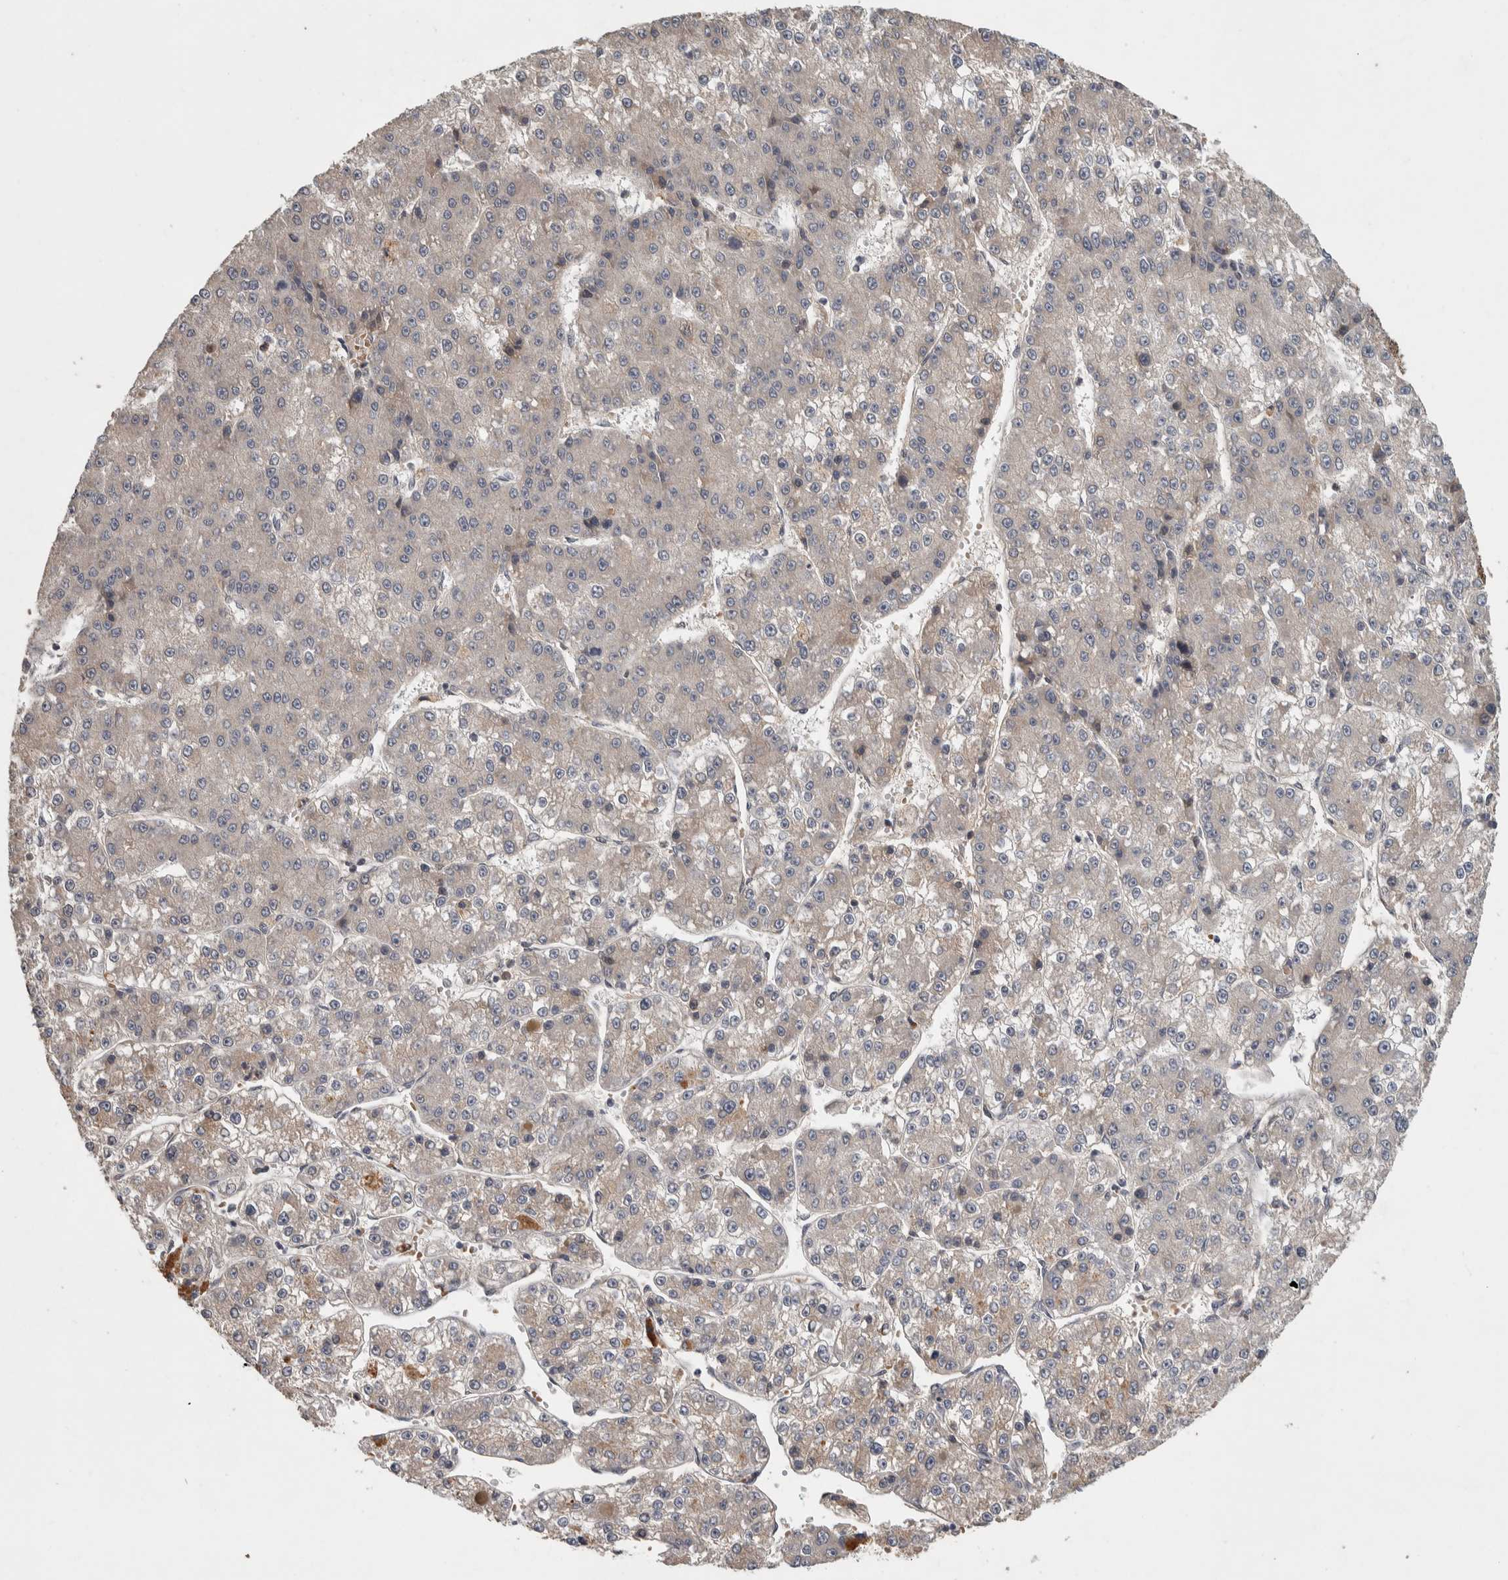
{"staining": {"intensity": "weak", "quantity": "25%-75%", "location": "cytoplasmic/membranous"}, "tissue": "liver cancer", "cell_type": "Tumor cells", "image_type": "cancer", "snomed": [{"axis": "morphology", "description": "Carcinoma, Hepatocellular, NOS"}, {"axis": "topography", "description": "Liver"}], "caption": "Brown immunohistochemical staining in liver hepatocellular carcinoma exhibits weak cytoplasmic/membranous staining in about 25%-75% of tumor cells.", "gene": "CHRM3", "patient": {"sex": "female", "age": 73}}